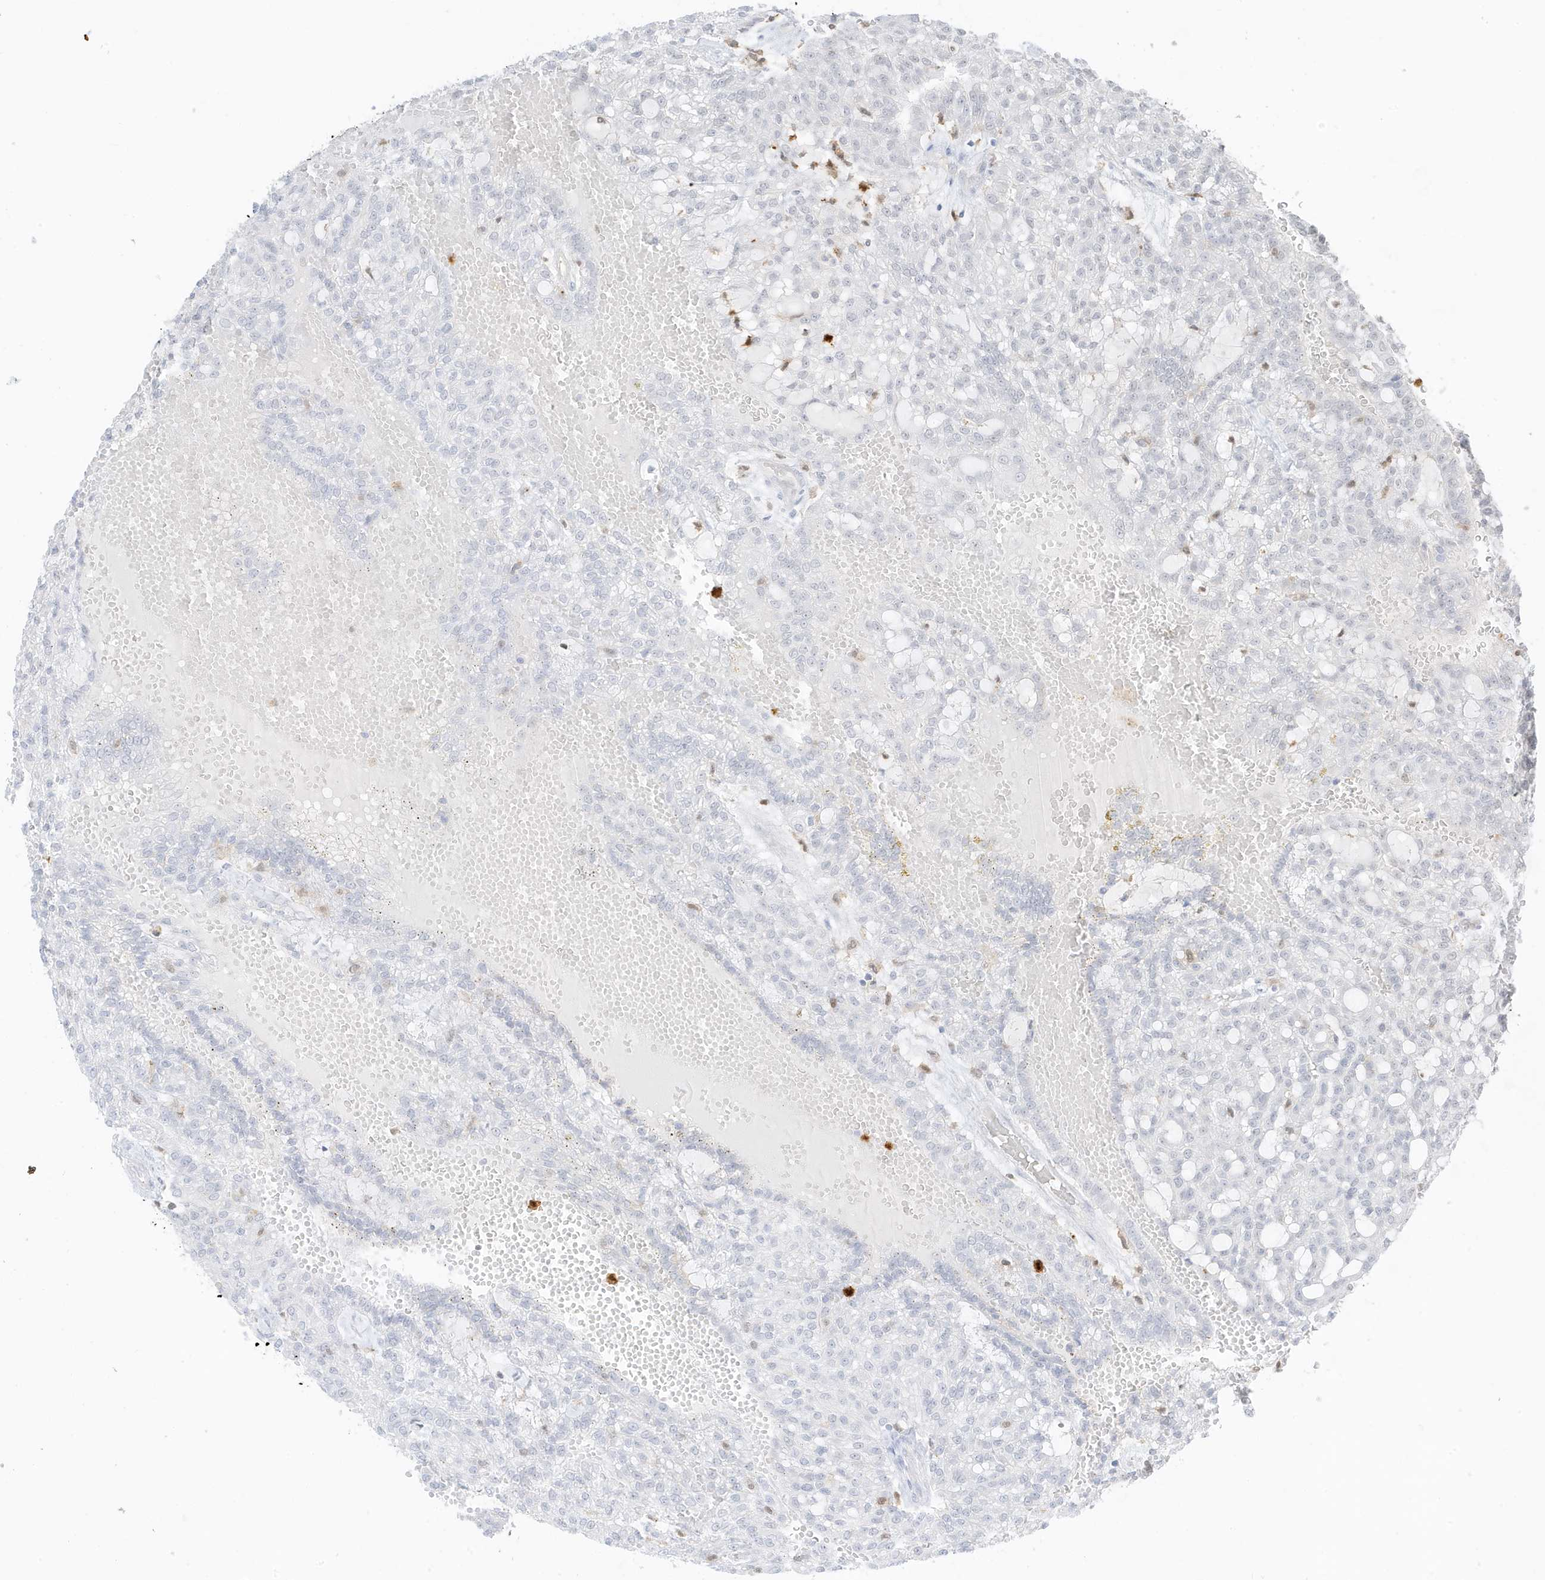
{"staining": {"intensity": "negative", "quantity": "none", "location": "none"}, "tissue": "renal cancer", "cell_type": "Tumor cells", "image_type": "cancer", "snomed": [{"axis": "morphology", "description": "Adenocarcinoma, NOS"}, {"axis": "topography", "description": "Kidney"}], "caption": "High power microscopy photomicrograph of an immunohistochemistry histopathology image of renal cancer, revealing no significant staining in tumor cells. The staining is performed using DAB (3,3'-diaminobenzidine) brown chromogen with nuclei counter-stained in using hematoxylin.", "gene": "GCA", "patient": {"sex": "male", "age": 63}}